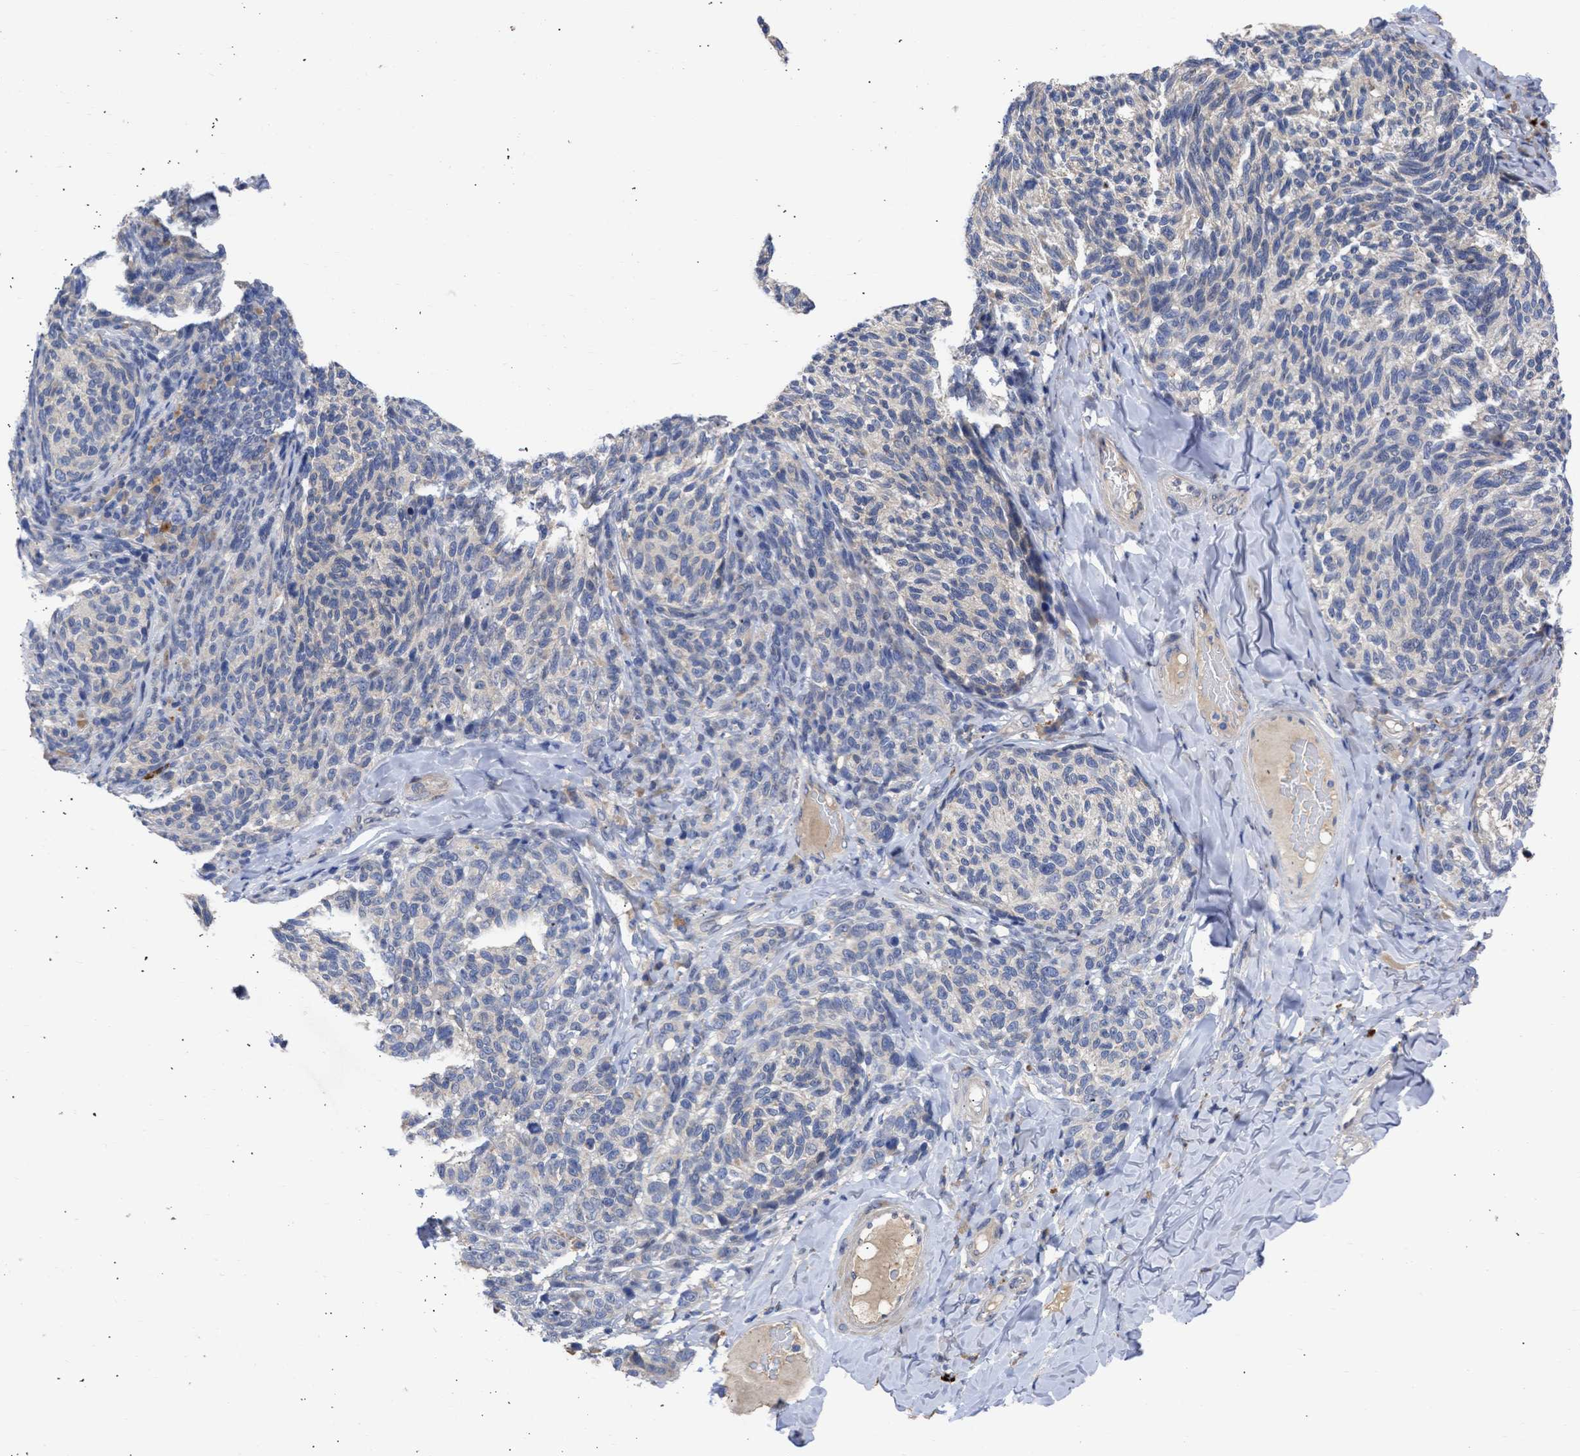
{"staining": {"intensity": "negative", "quantity": "none", "location": "none"}, "tissue": "melanoma", "cell_type": "Tumor cells", "image_type": "cancer", "snomed": [{"axis": "morphology", "description": "Malignant melanoma, NOS"}, {"axis": "topography", "description": "Skin"}], "caption": "Immunohistochemical staining of melanoma demonstrates no significant positivity in tumor cells. (DAB IHC with hematoxylin counter stain).", "gene": "ARHGEF4", "patient": {"sex": "female", "age": 73}}